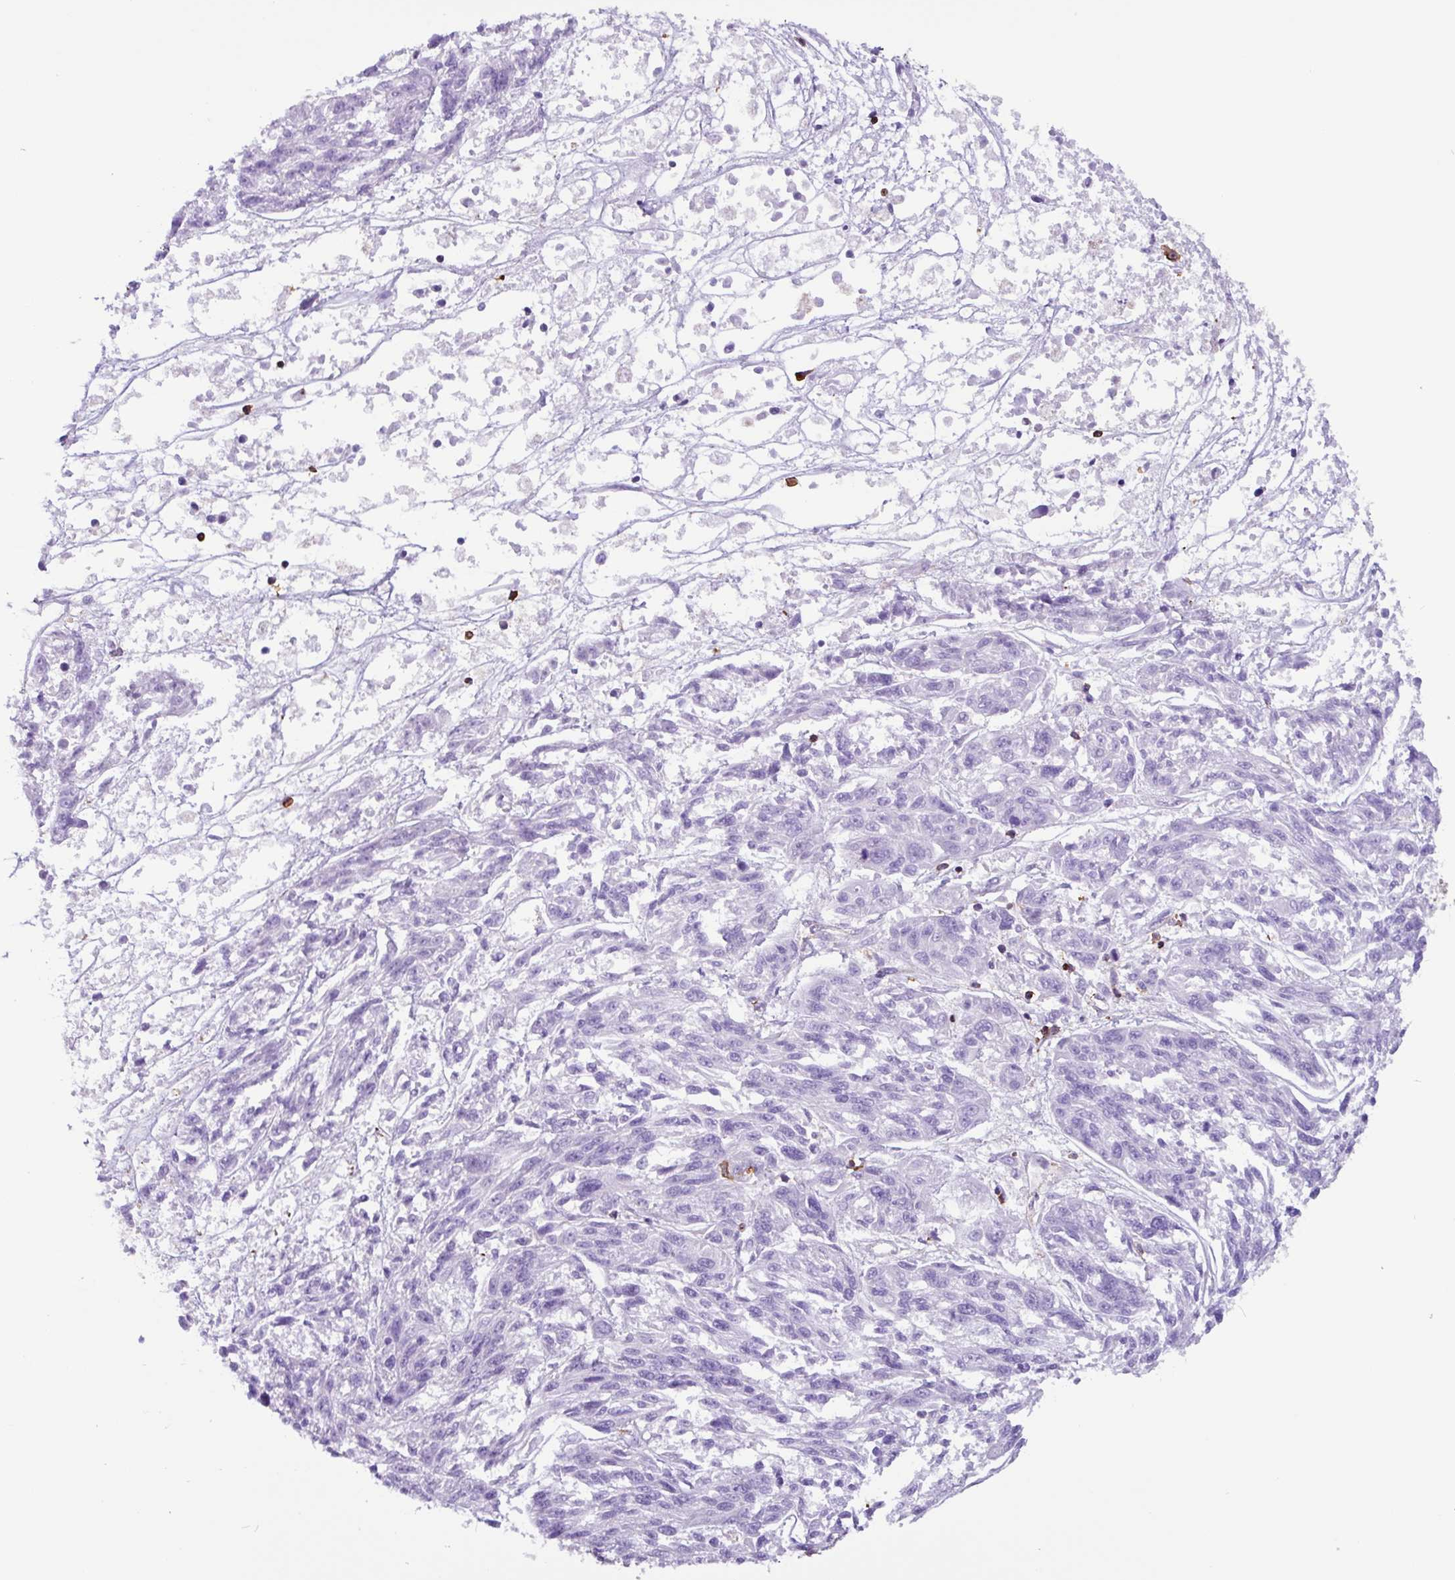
{"staining": {"intensity": "negative", "quantity": "none", "location": "none"}, "tissue": "melanoma", "cell_type": "Tumor cells", "image_type": "cancer", "snomed": [{"axis": "morphology", "description": "Malignant melanoma, NOS"}, {"axis": "topography", "description": "Skin"}], "caption": "Melanoma stained for a protein using immunohistochemistry (IHC) shows no staining tumor cells.", "gene": "PPP1R18", "patient": {"sex": "male", "age": 53}}